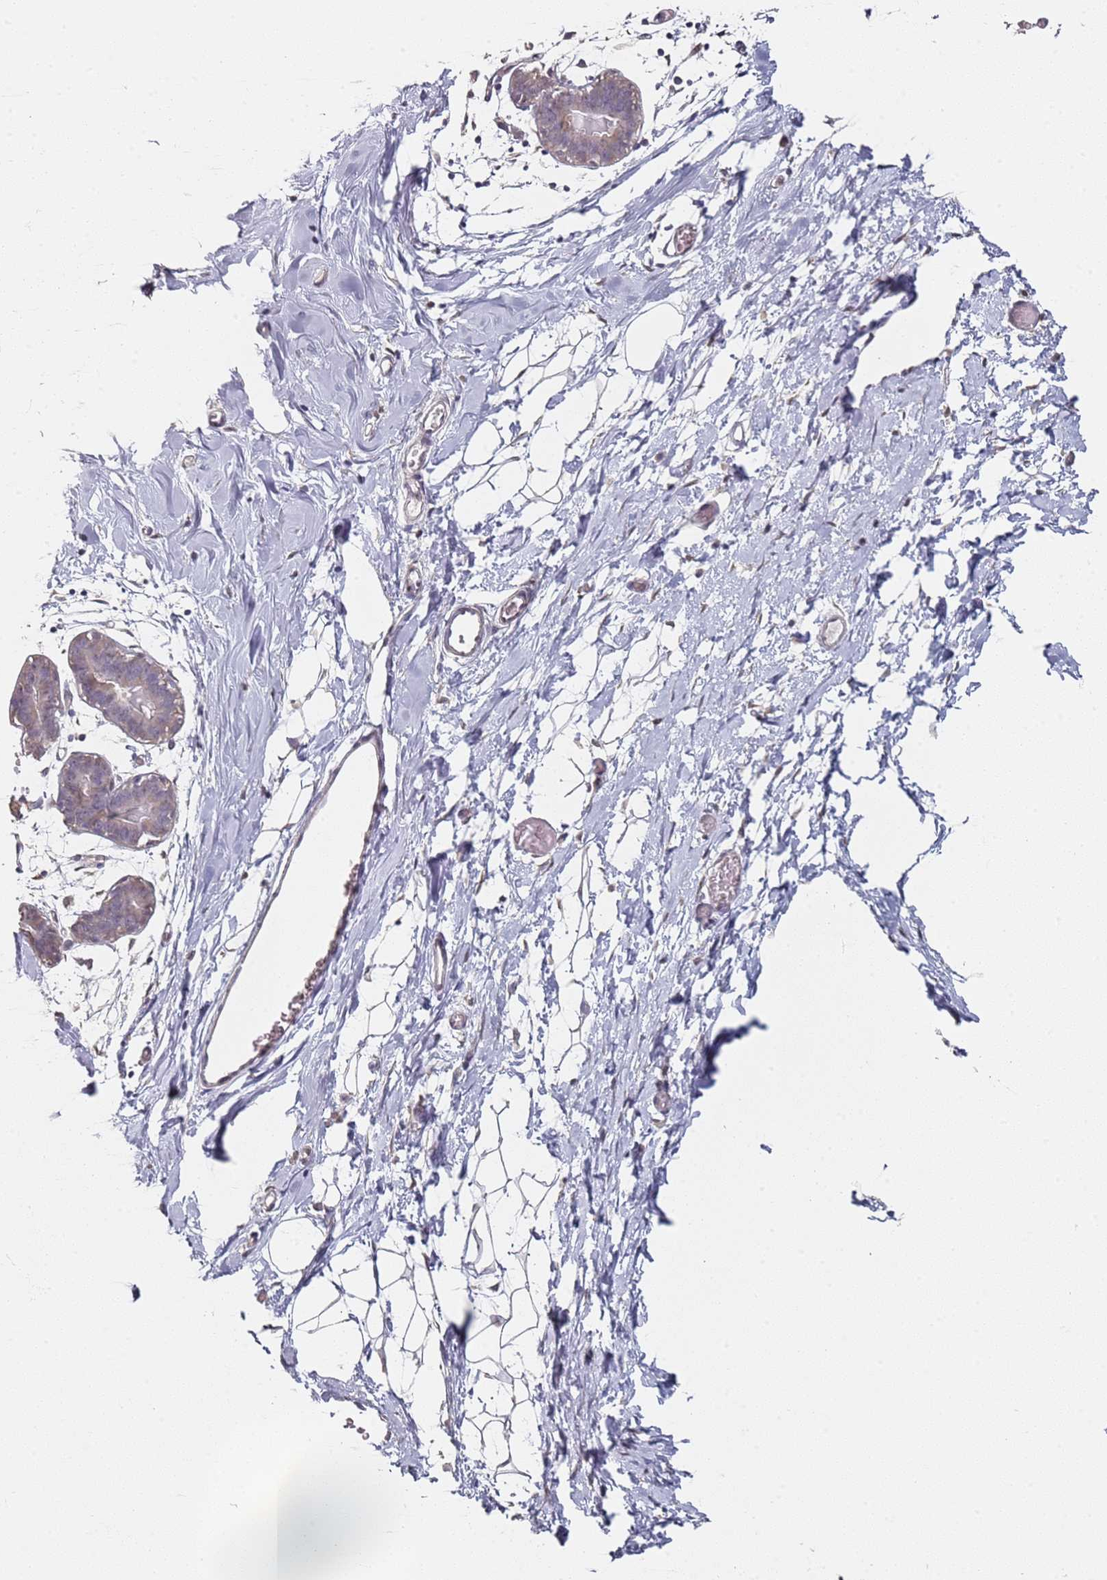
{"staining": {"intensity": "negative", "quantity": "none", "location": "none"}, "tissue": "breast", "cell_type": "Adipocytes", "image_type": "normal", "snomed": [{"axis": "morphology", "description": "Normal tissue, NOS"}, {"axis": "topography", "description": "Breast"}], "caption": "Protein analysis of benign breast exhibits no significant expression in adipocytes.", "gene": "DNAH11", "patient": {"sex": "female", "age": 27}}